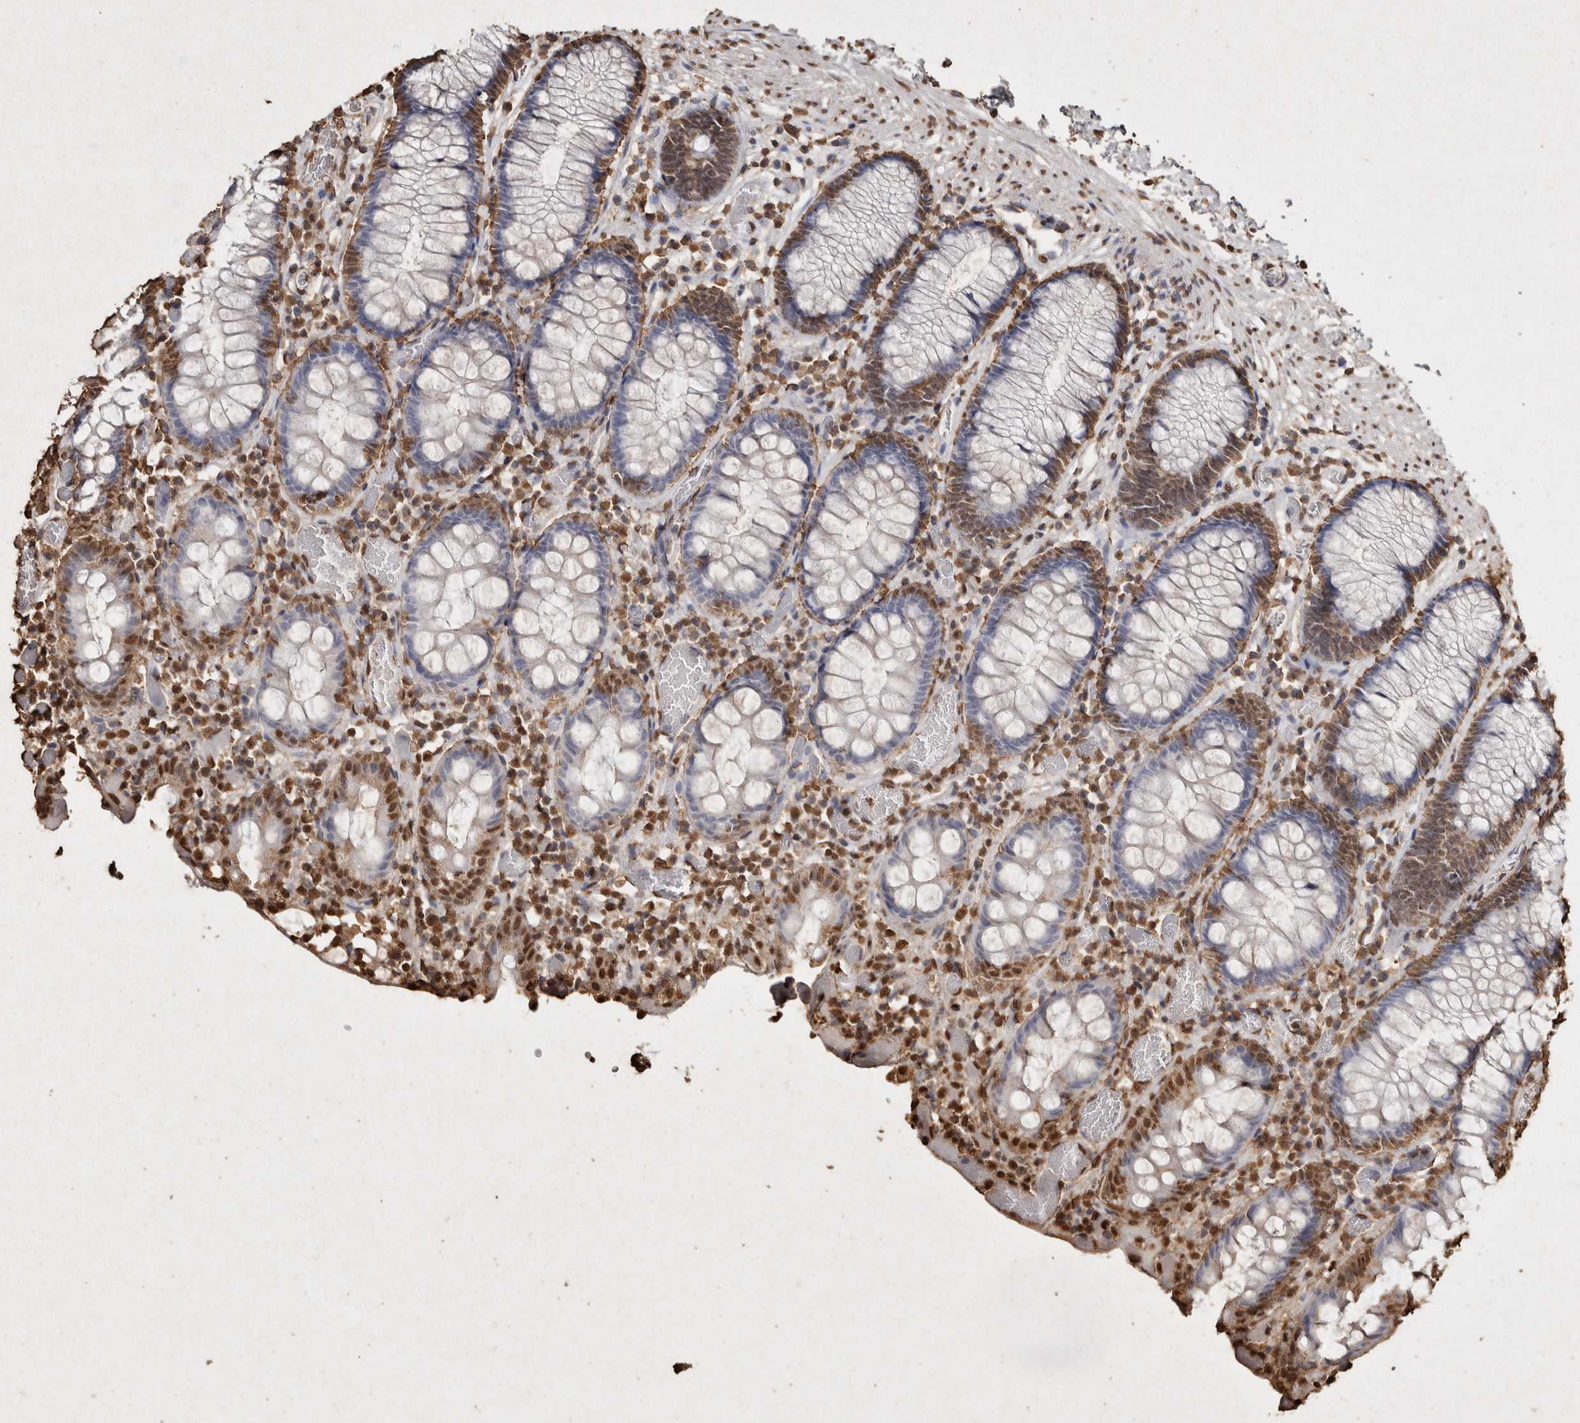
{"staining": {"intensity": "strong", "quantity": ">75%", "location": "nuclear"}, "tissue": "colon", "cell_type": "Endothelial cells", "image_type": "normal", "snomed": [{"axis": "morphology", "description": "Normal tissue, NOS"}, {"axis": "topography", "description": "Colon"}], "caption": "Endothelial cells show high levels of strong nuclear positivity in approximately >75% of cells in normal human colon. (DAB IHC with brightfield microscopy, high magnification).", "gene": "FSTL3", "patient": {"sex": "male", "age": 14}}